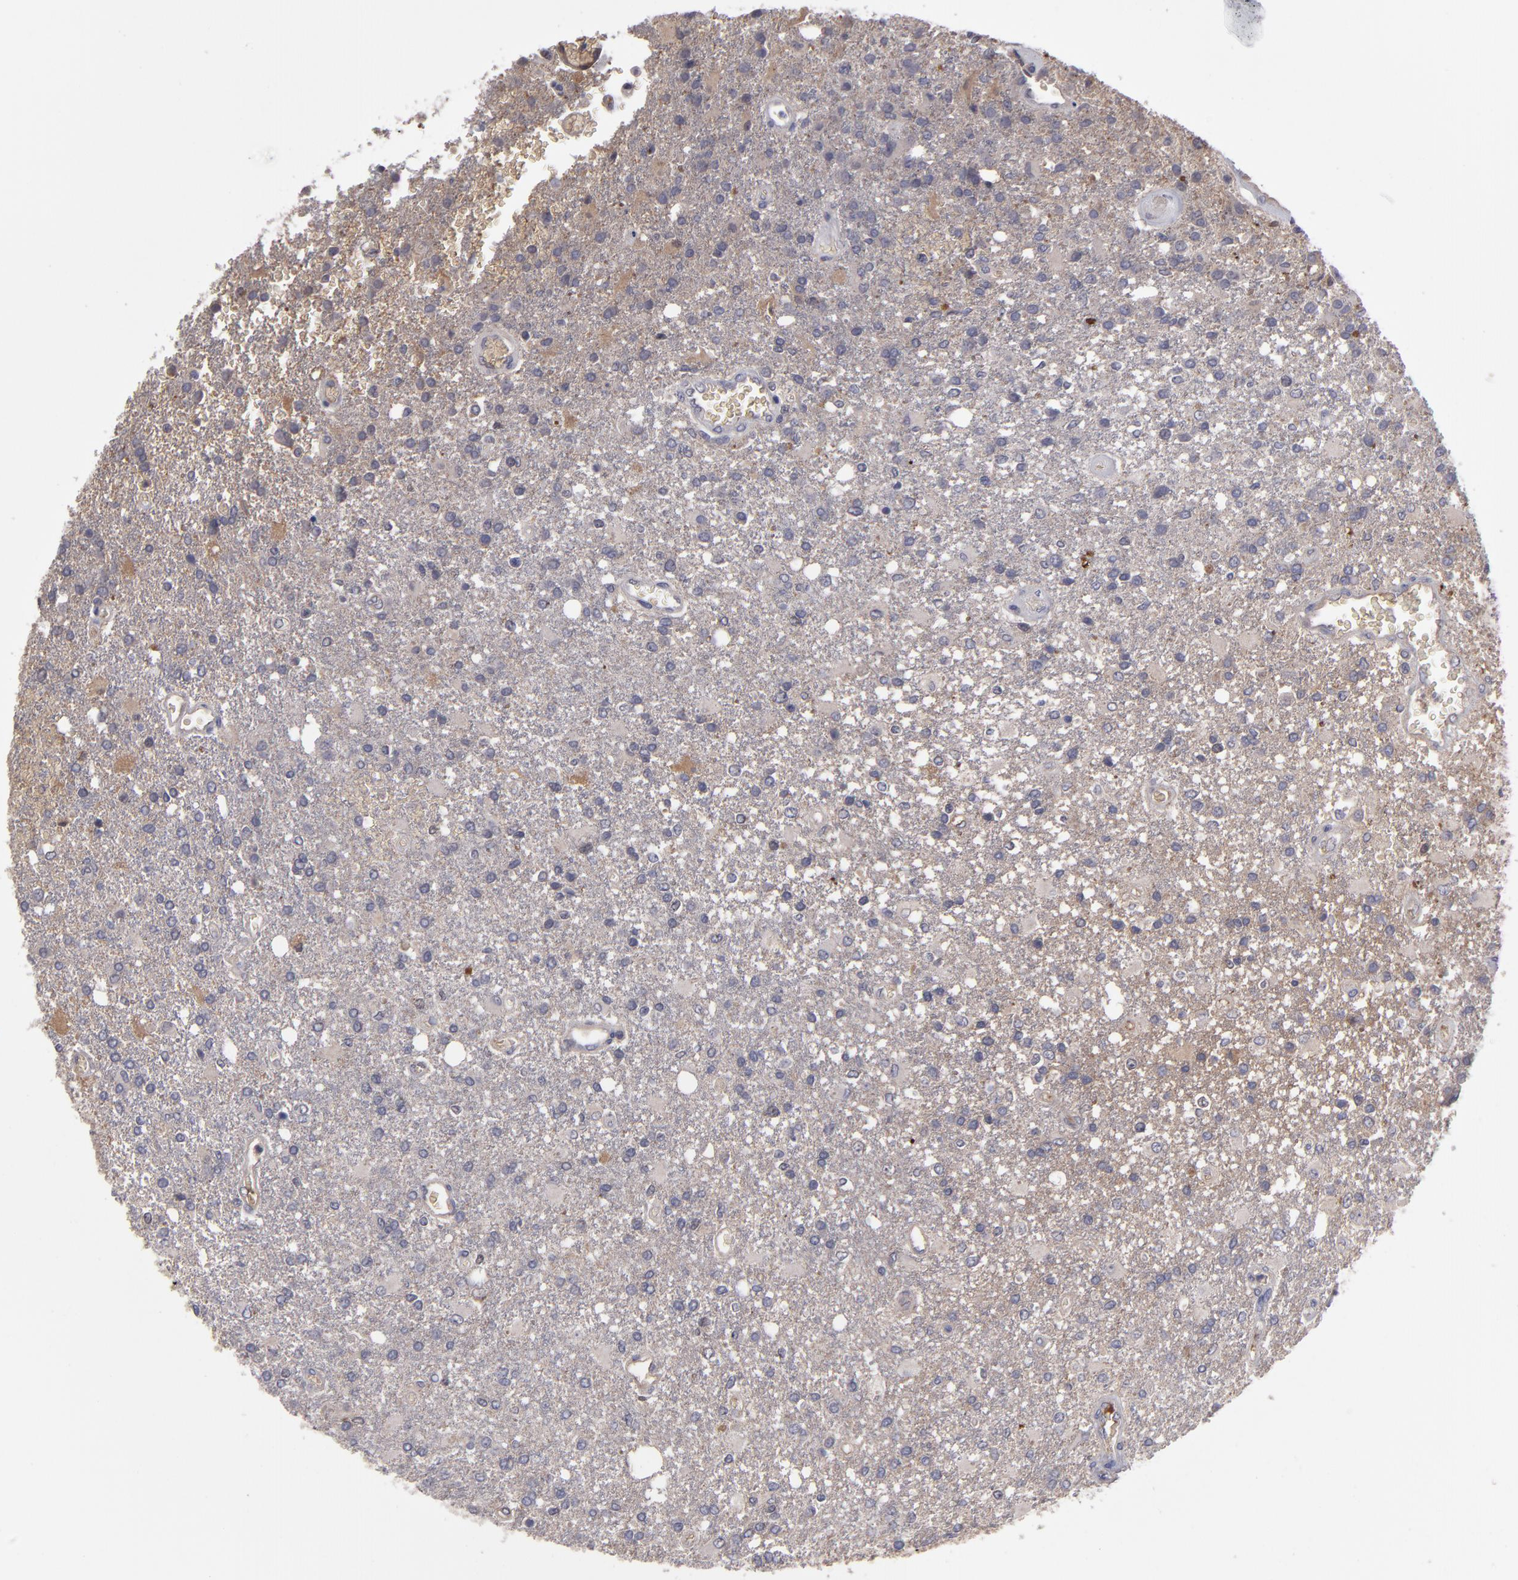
{"staining": {"intensity": "negative", "quantity": "none", "location": "none"}, "tissue": "glioma", "cell_type": "Tumor cells", "image_type": "cancer", "snomed": [{"axis": "morphology", "description": "Glioma, malignant, High grade"}, {"axis": "topography", "description": "Cerebral cortex"}], "caption": "IHC photomicrograph of malignant high-grade glioma stained for a protein (brown), which exhibits no positivity in tumor cells.", "gene": "ITIH4", "patient": {"sex": "male", "age": 79}}